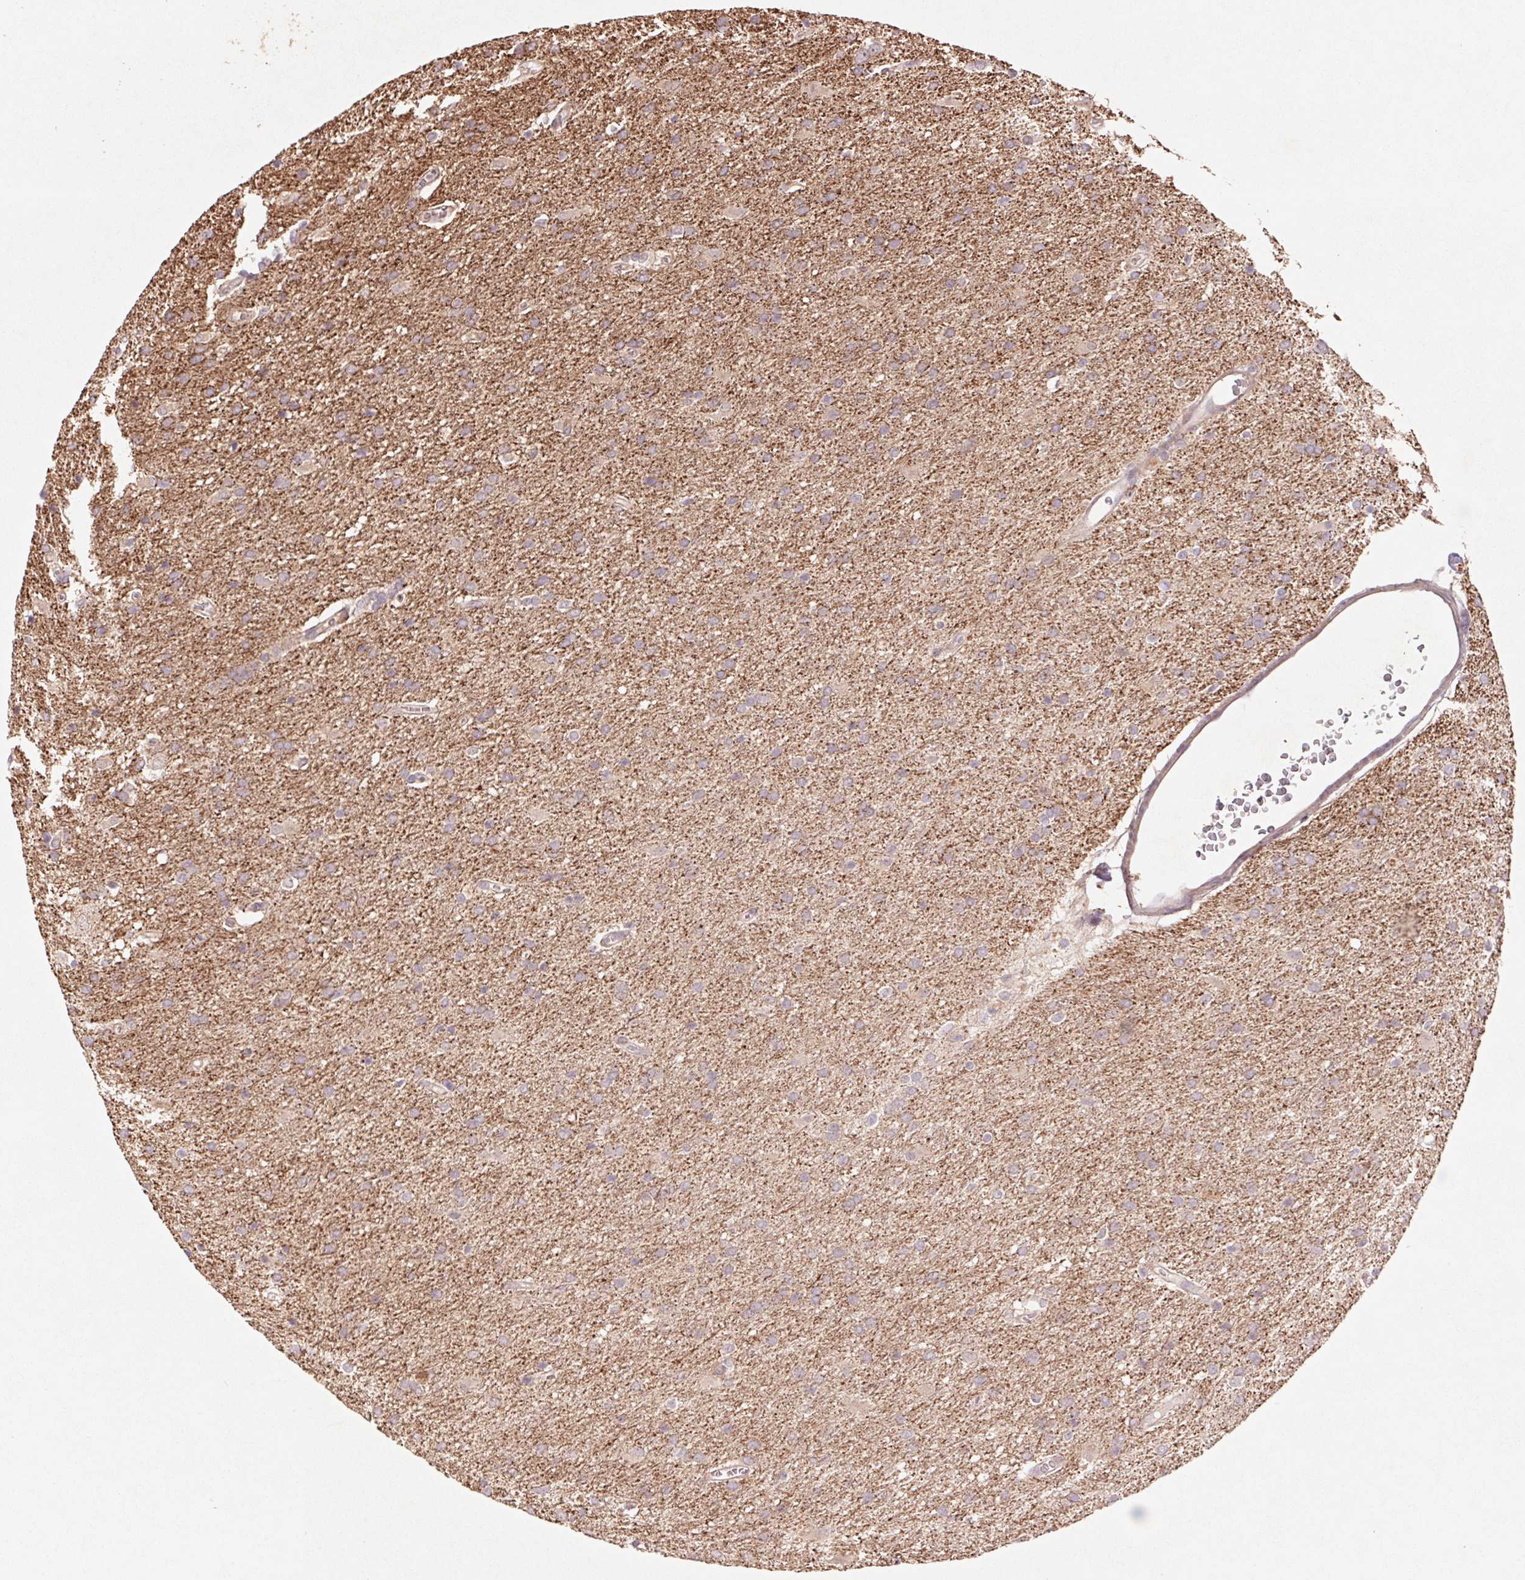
{"staining": {"intensity": "weak", "quantity": "25%-75%", "location": "cytoplasmic/membranous"}, "tissue": "glioma", "cell_type": "Tumor cells", "image_type": "cancer", "snomed": [{"axis": "morphology", "description": "Glioma, malignant, Low grade"}, {"axis": "topography", "description": "Brain"}], "caption": "Malignant glioma (low-grade) stained with DAB IHC reveals low levels of weak cytoplasmic/membranous staining in about 25%-75% of tumor cells.", "gene": "GRM2", "patient": {"sex": "male", "age": 66}}